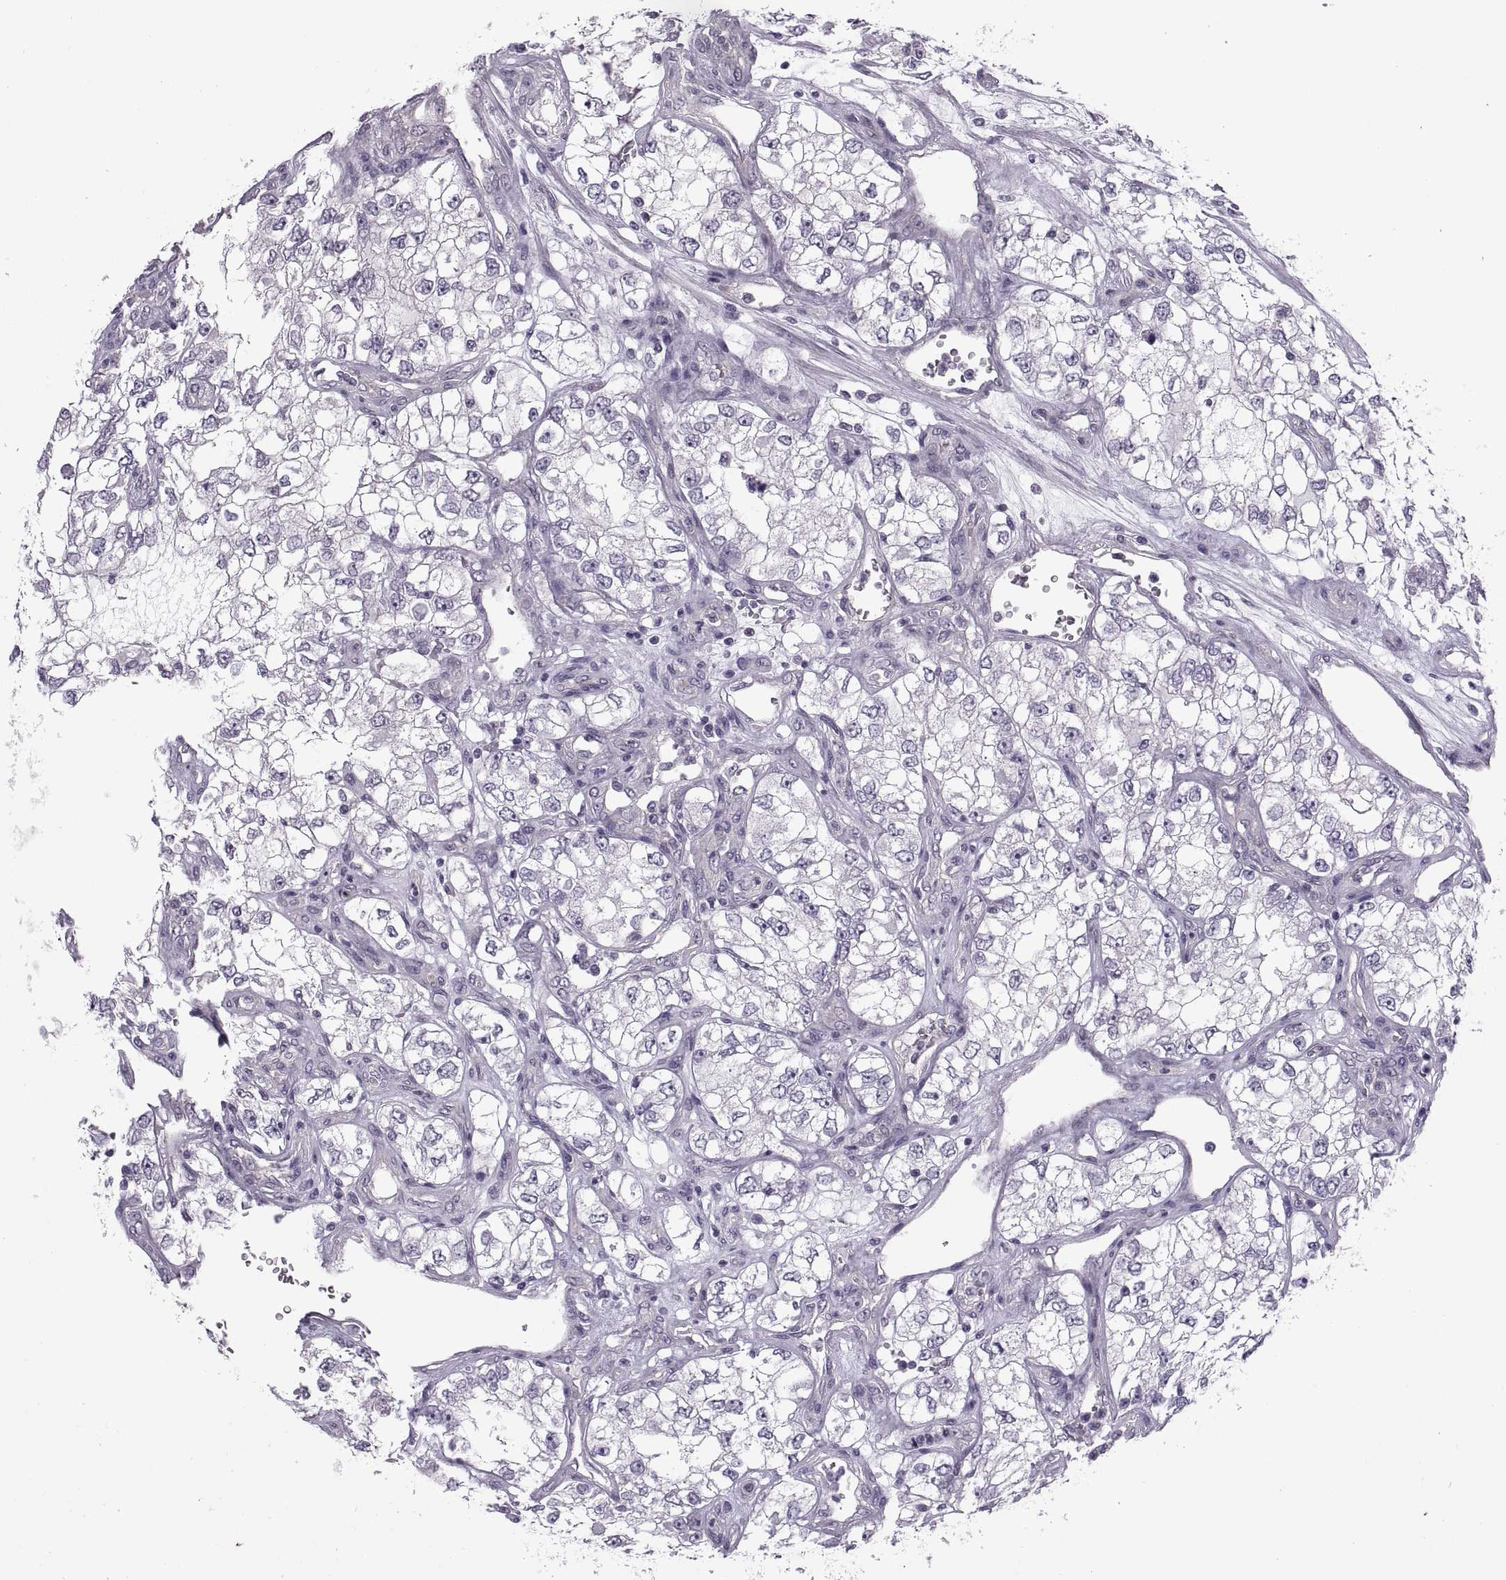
{"staining": {"intensity": "negative", "quantity": "none", "location": "none"}, "tissue": "renal cancer", "cell_type": "Tumor cells", "image_type": "cancer", "snomed": [{"axis": "morphology", "description": "Adenocarcinoma, NOS"}, {"axis": "topography", "description": "Kidney"}], "caption": "Immunohistochemistry (IHC) micrograph of neoplastic tissue: renal cancer stained with DAB (3,3'-diaminobenzidine) reveals no significant protein expression in tumor cells.", "gene": "ODF3", "patient": {"sex": "female", "age": 59}}